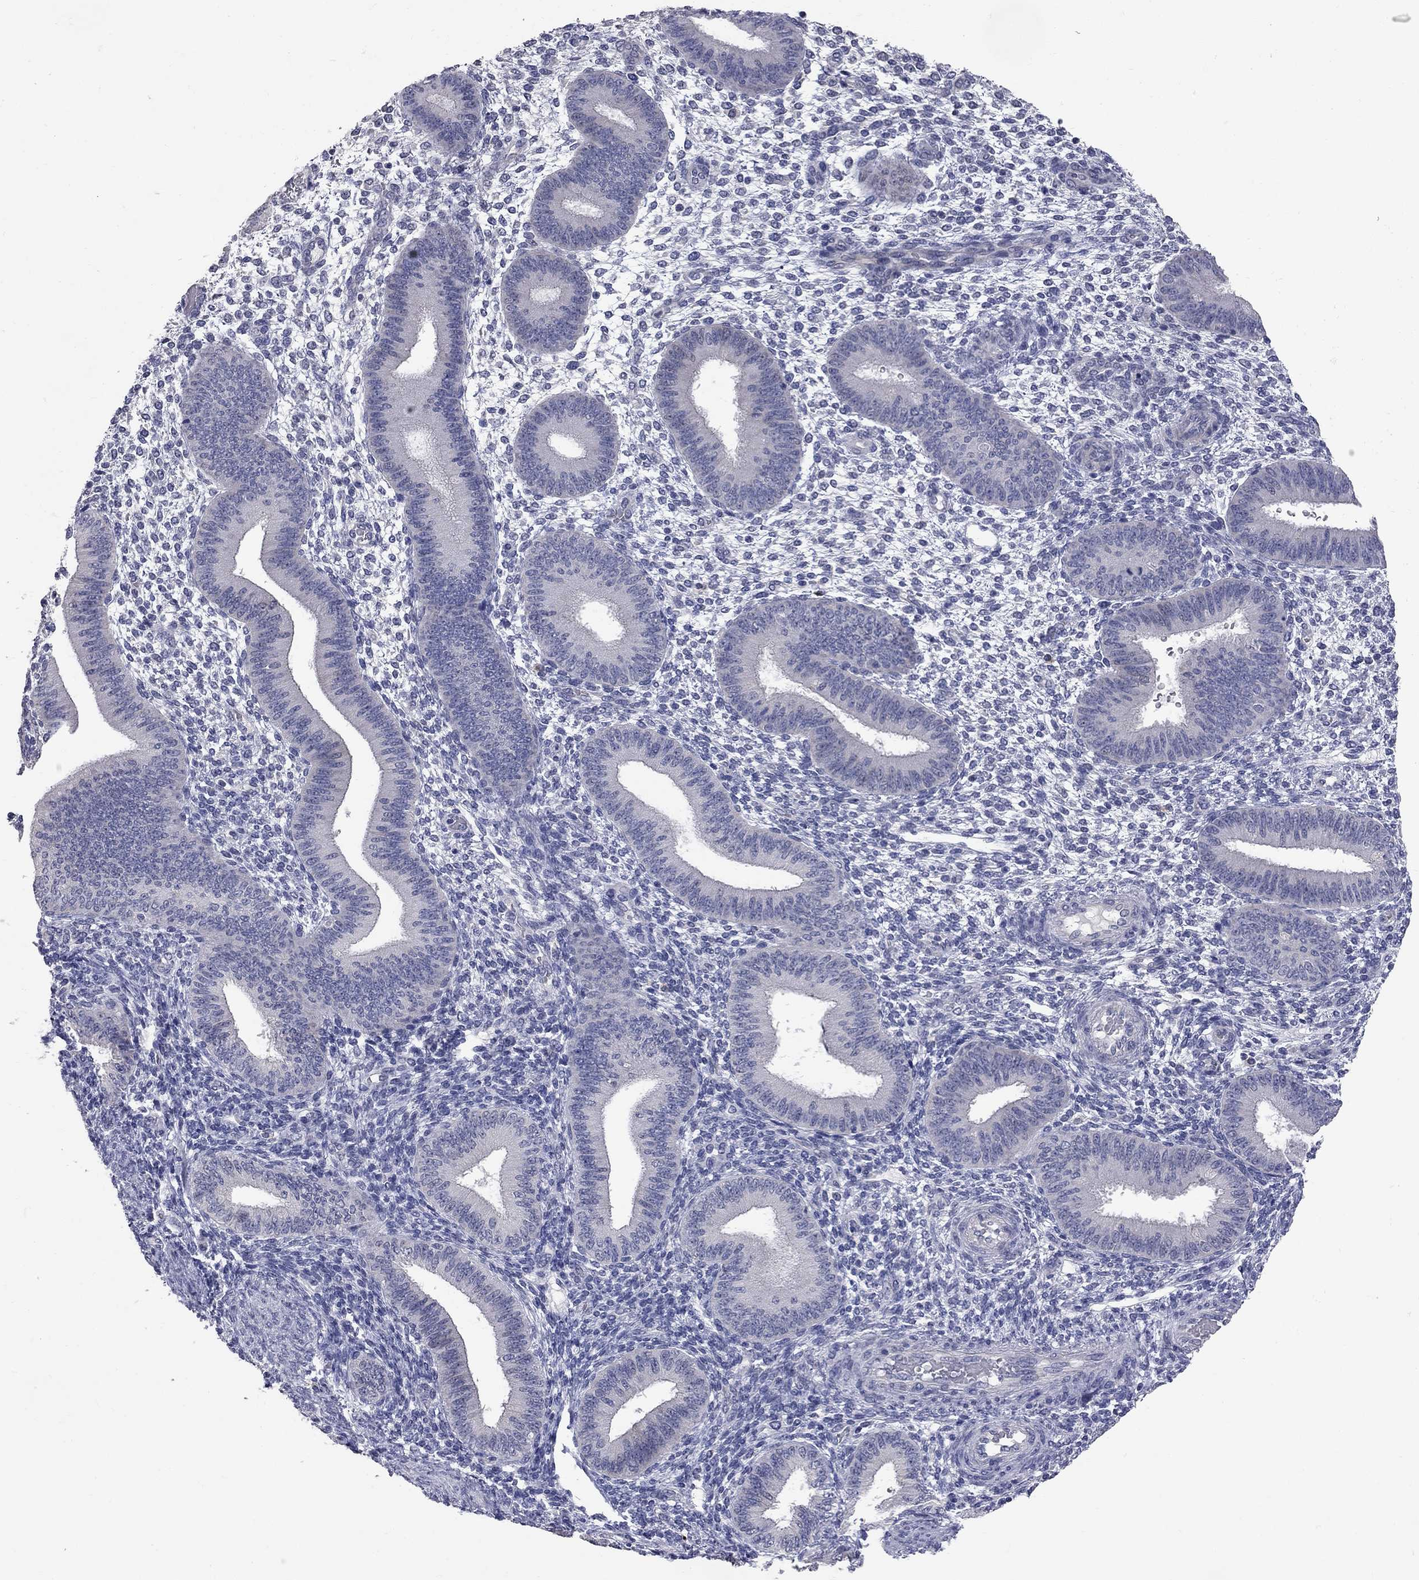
{"staining": {"intensity": "negative", "quantity": "none", "location": "none"}, "tissue": "endometrium", "cell_type": "Cells in endometrial stroma", "image_type": "normal", "snomed": [{"axis": "morphology", "description": "Normal tissue, NOS"}, {"axis": "topography", "description": "Endometrium"}], "caption": "This is an IHC histopathology image of normal endometrium. There is no expression in cells in endometrial stroma.", "gene": "NOS2", "patient": {"sex": "female", "age": 39}}